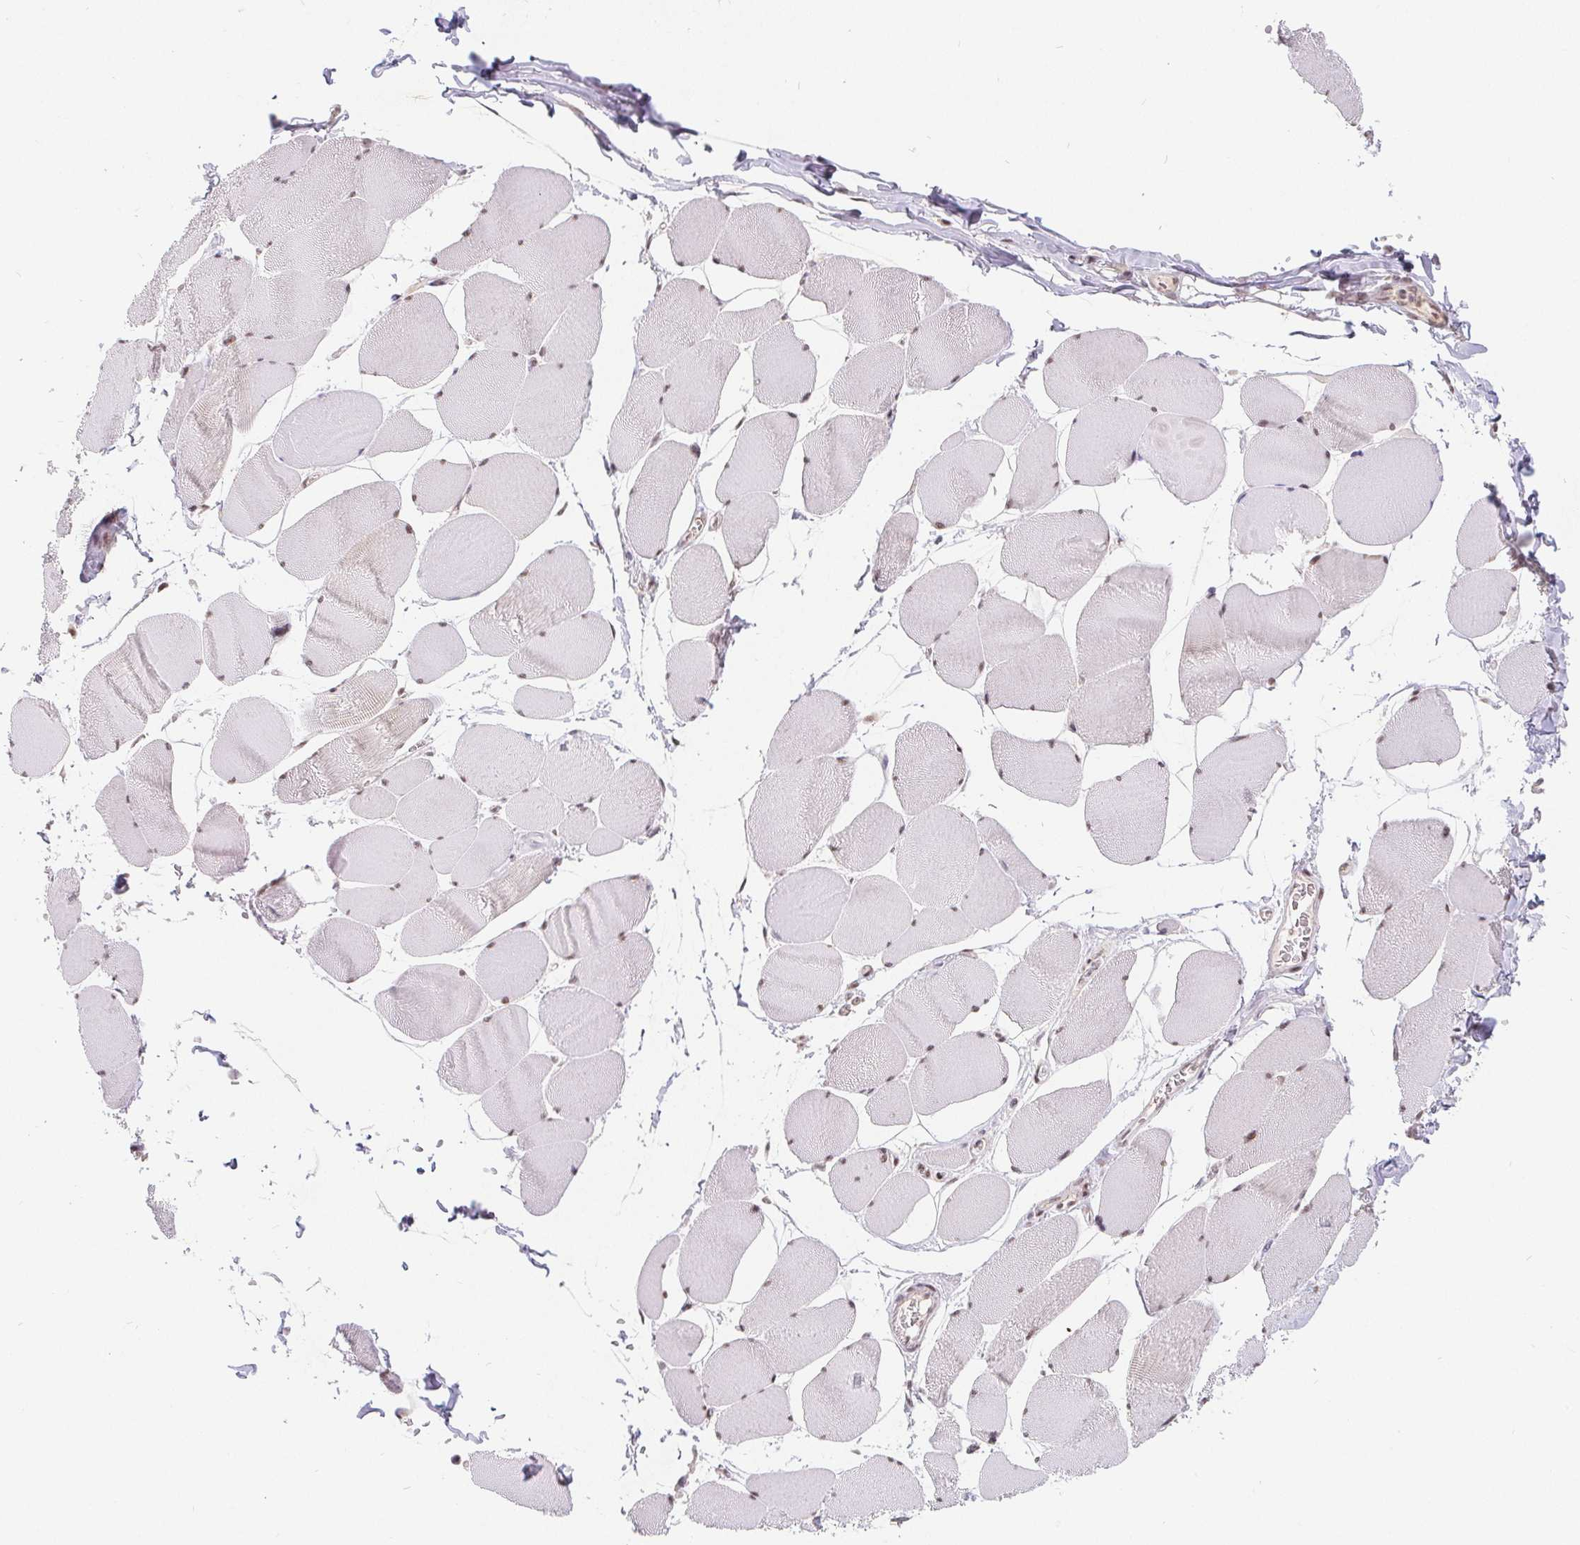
{"staining": {"intensity": "weak", "quantity": "<25%", "location": "nuclear"}, "tissue": "skeletal muscle", "cell_type": "Myocytes", "image_type": "normal", "snomed": [{"axis": "morphology", "description": "Normal tissue, NOS"}, {"axis": "topography", "description": "Skeletal muscle"}], "caption": "A high-resolution photomicrograph shows IHC staining of benign skeletal muscle, which demonstrates no significant positivity in myocytes.", "gene": "POU2F1", "patient": {"sex": "female", "age": 75}}